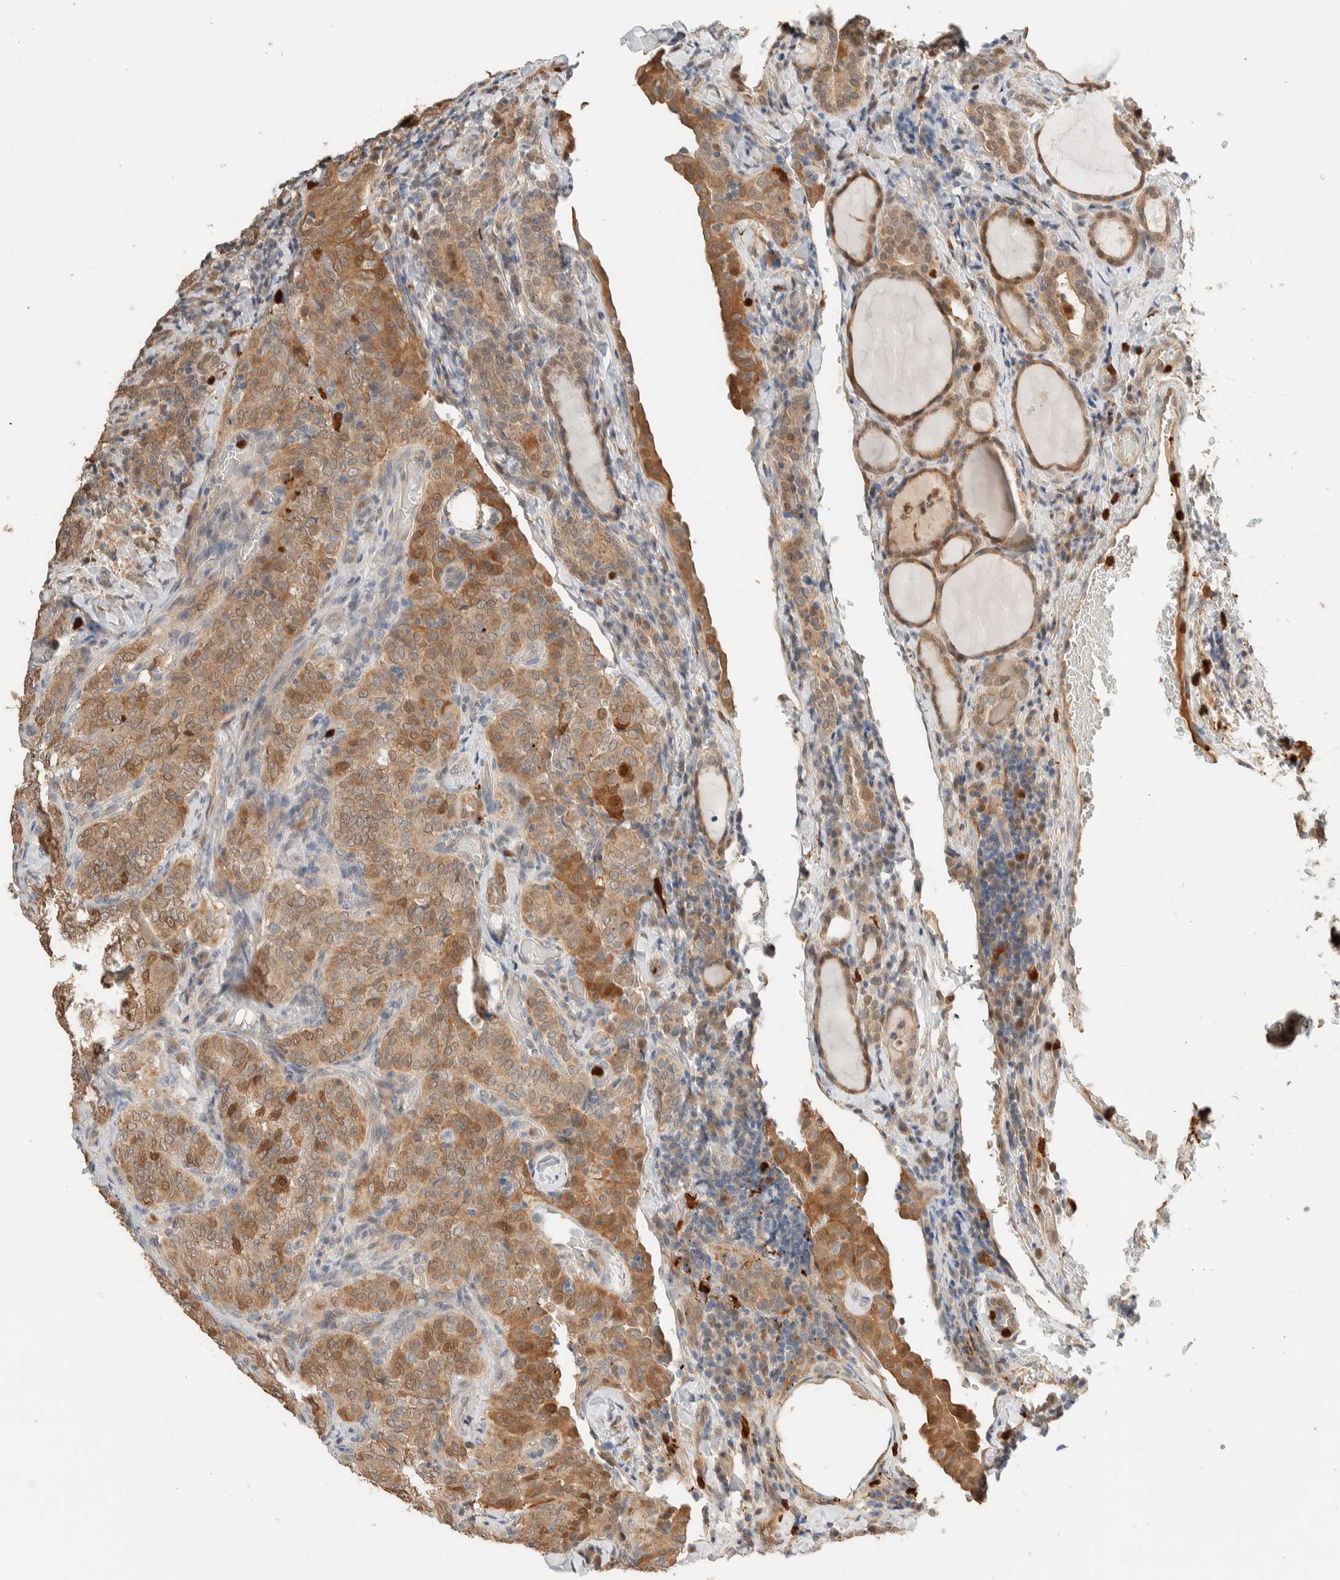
{"staining": {"intensity": "weak", "quantity": ">75%", "location": "cytoplasmic/membranous,nuclear"}, "tissue": "thyroid cancer", "cell_type": "Tumor cells", "image_type": "cancer", "snomed": [{"axis": "morphology", "description": "Normal tissue, NOS"}, {"axis": "morphology", "description": "Papillary adenocarcinoma, NOS"}, {"axis": "topography", "description": "Thyroid gland"}], "caption": "Immunohistochemical staining of human thyroid cancer (papillary adenocarcinoma) shows weak cytoplasmic/membranous and nuclear protein positivity in approximately >75% of tumor cells.", "gene": "SETD4", "patient": {"sex": "female", "age": 30}}